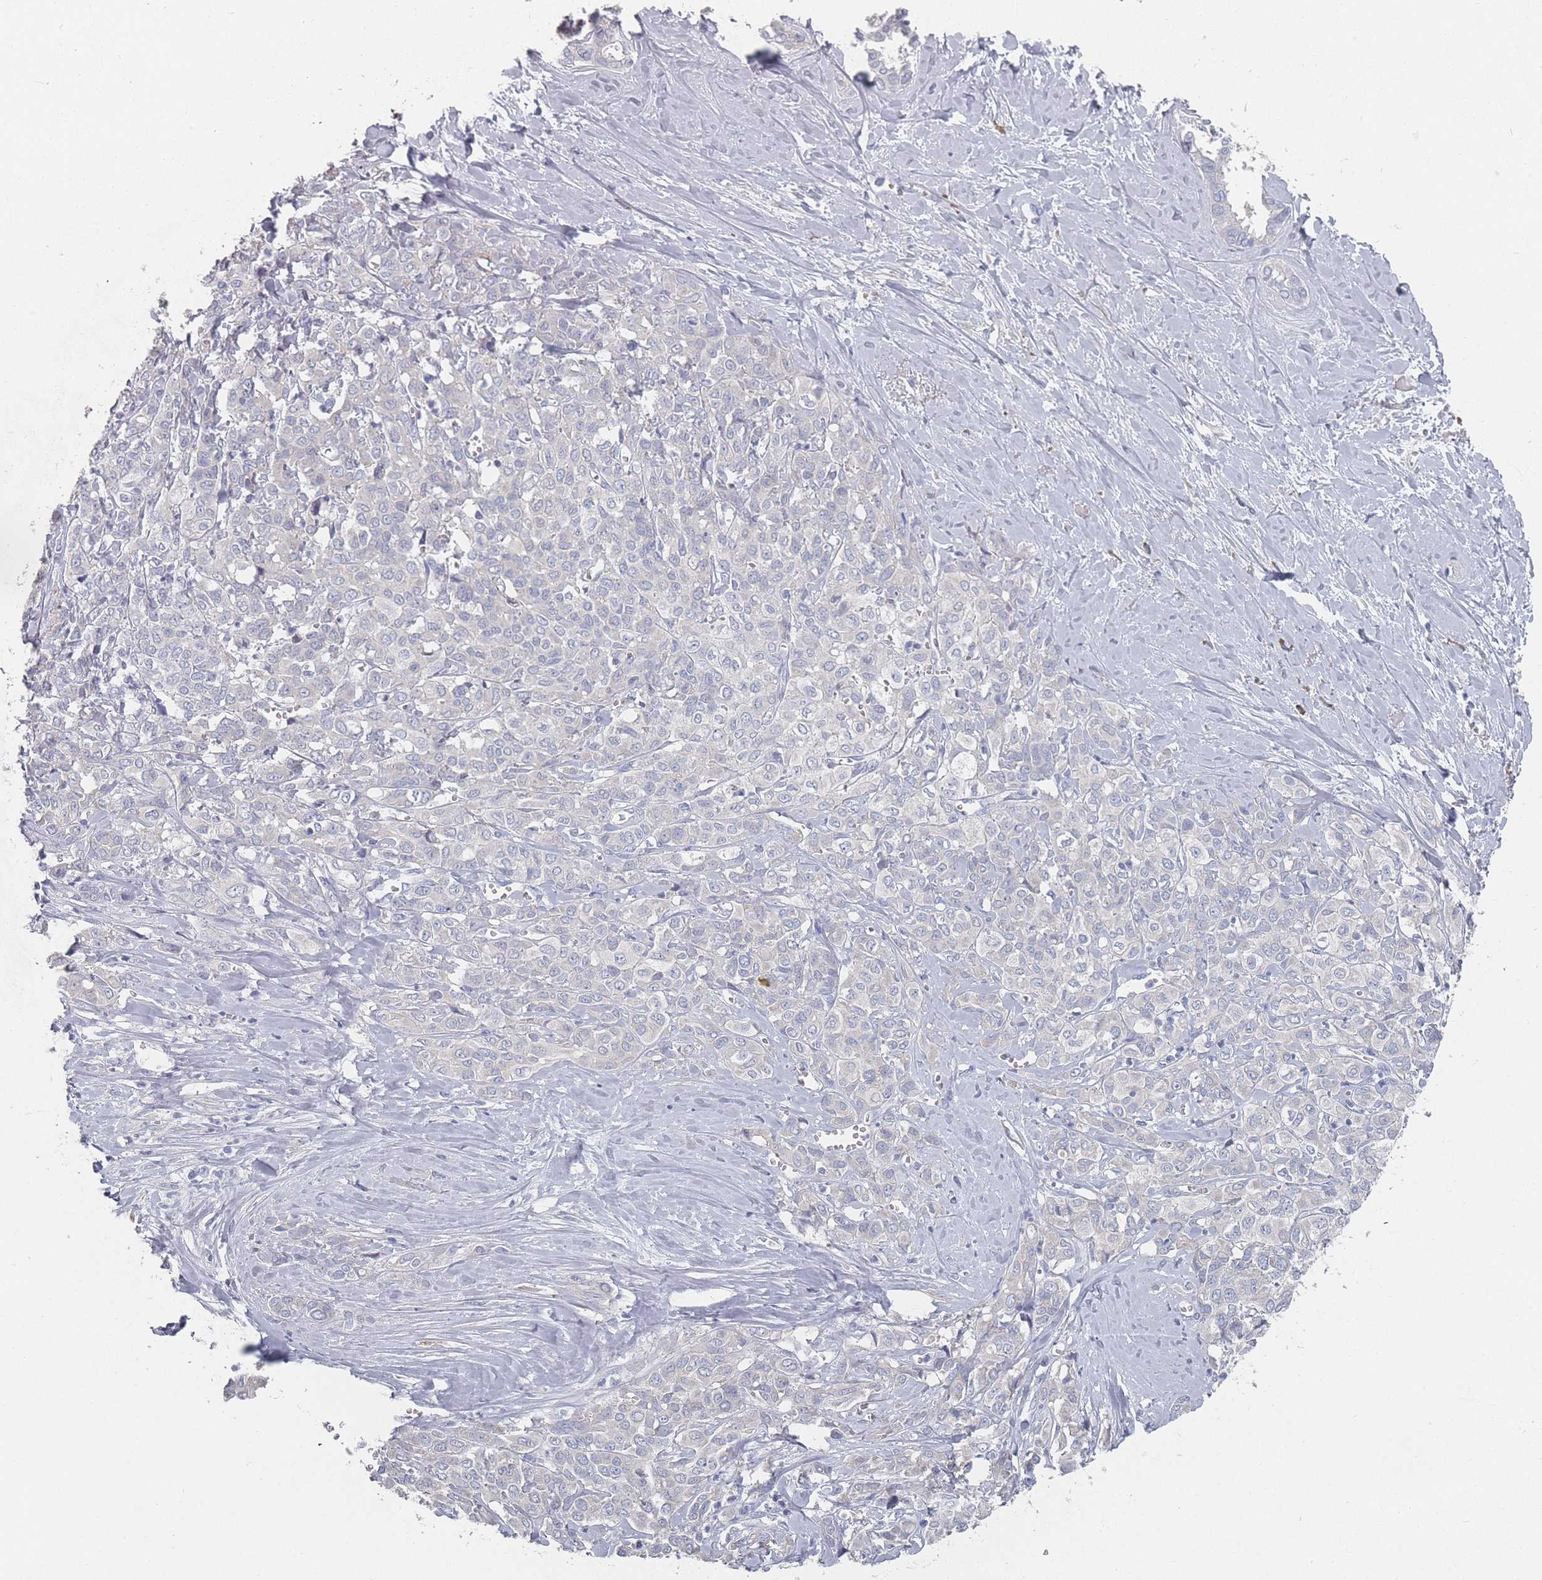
{"staining": {"intensity": "negative", "quantity": "none", "location": "none"}, "tissue": "liver cancer", "cell_type": "Tumor cells", "image_type": "cancer", "snomed": [{"axis": "morphology", "description": "Cholangiocarcinoma"}, {"axis": "topography", "description": "Liver"}], "caption": "A photomicrograph of human liver cholangiocarcinoma is negative for staining in tumor cells.", "gene": "SLC35E4", "patient": {"sex": "female", "age": 77}}